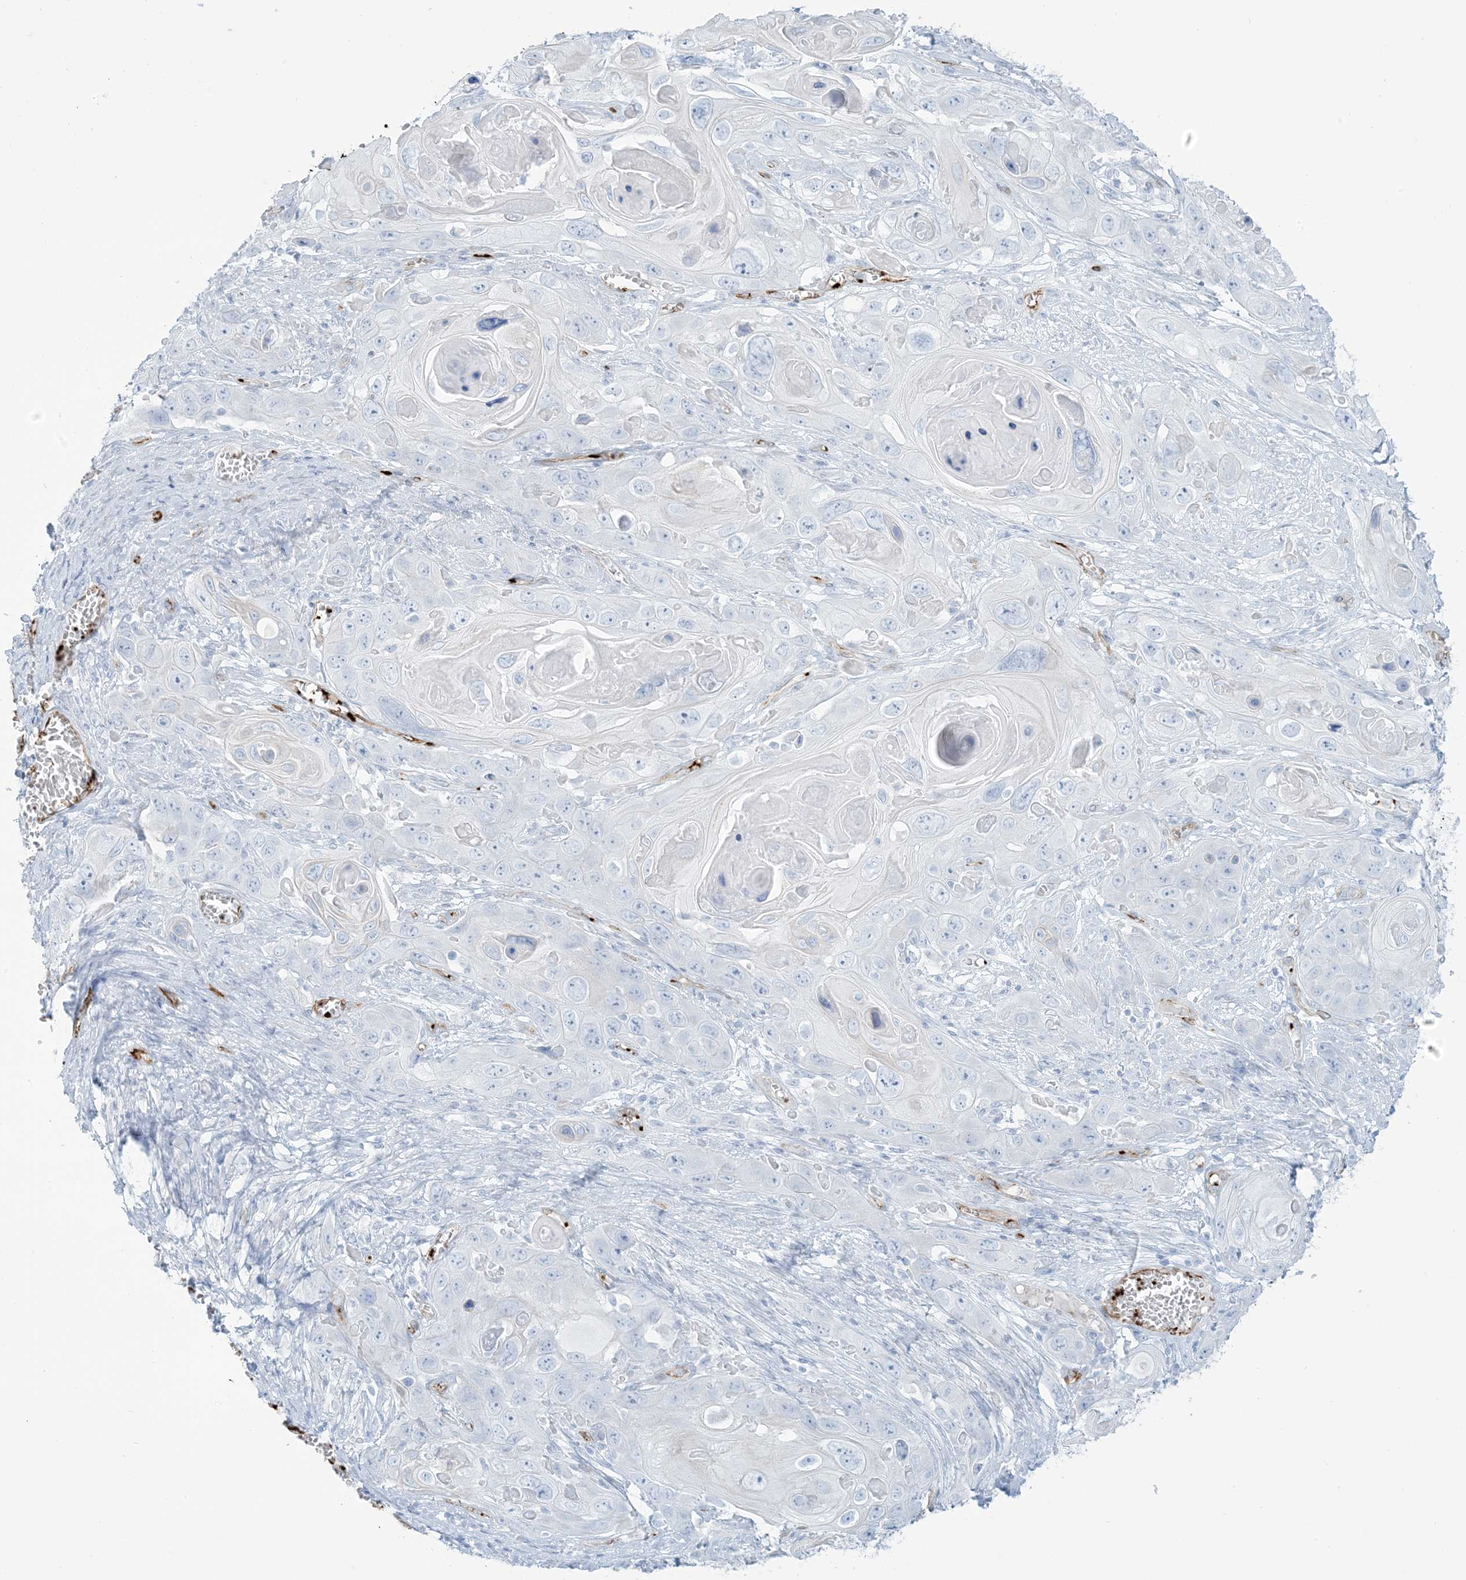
{"staining": {"intensity": "negative", "quantity": "none", "location": "none"}, "tissue": "skin cancer", "cell_type": "Tumor cells", "image_type": "cancer", "snomed": [{"axis": "morphology", "description": "Squamous cell carcinoma, NOS"}, {"axis": "topography", "description": "Skin"}], "caption": "A histopathology image of skin squamous cell carcinoma stained for a protein shows no brown staining in tumor cells.", "gene": "EPS8L3", "patient": {"sex": "male", "age": 55}}